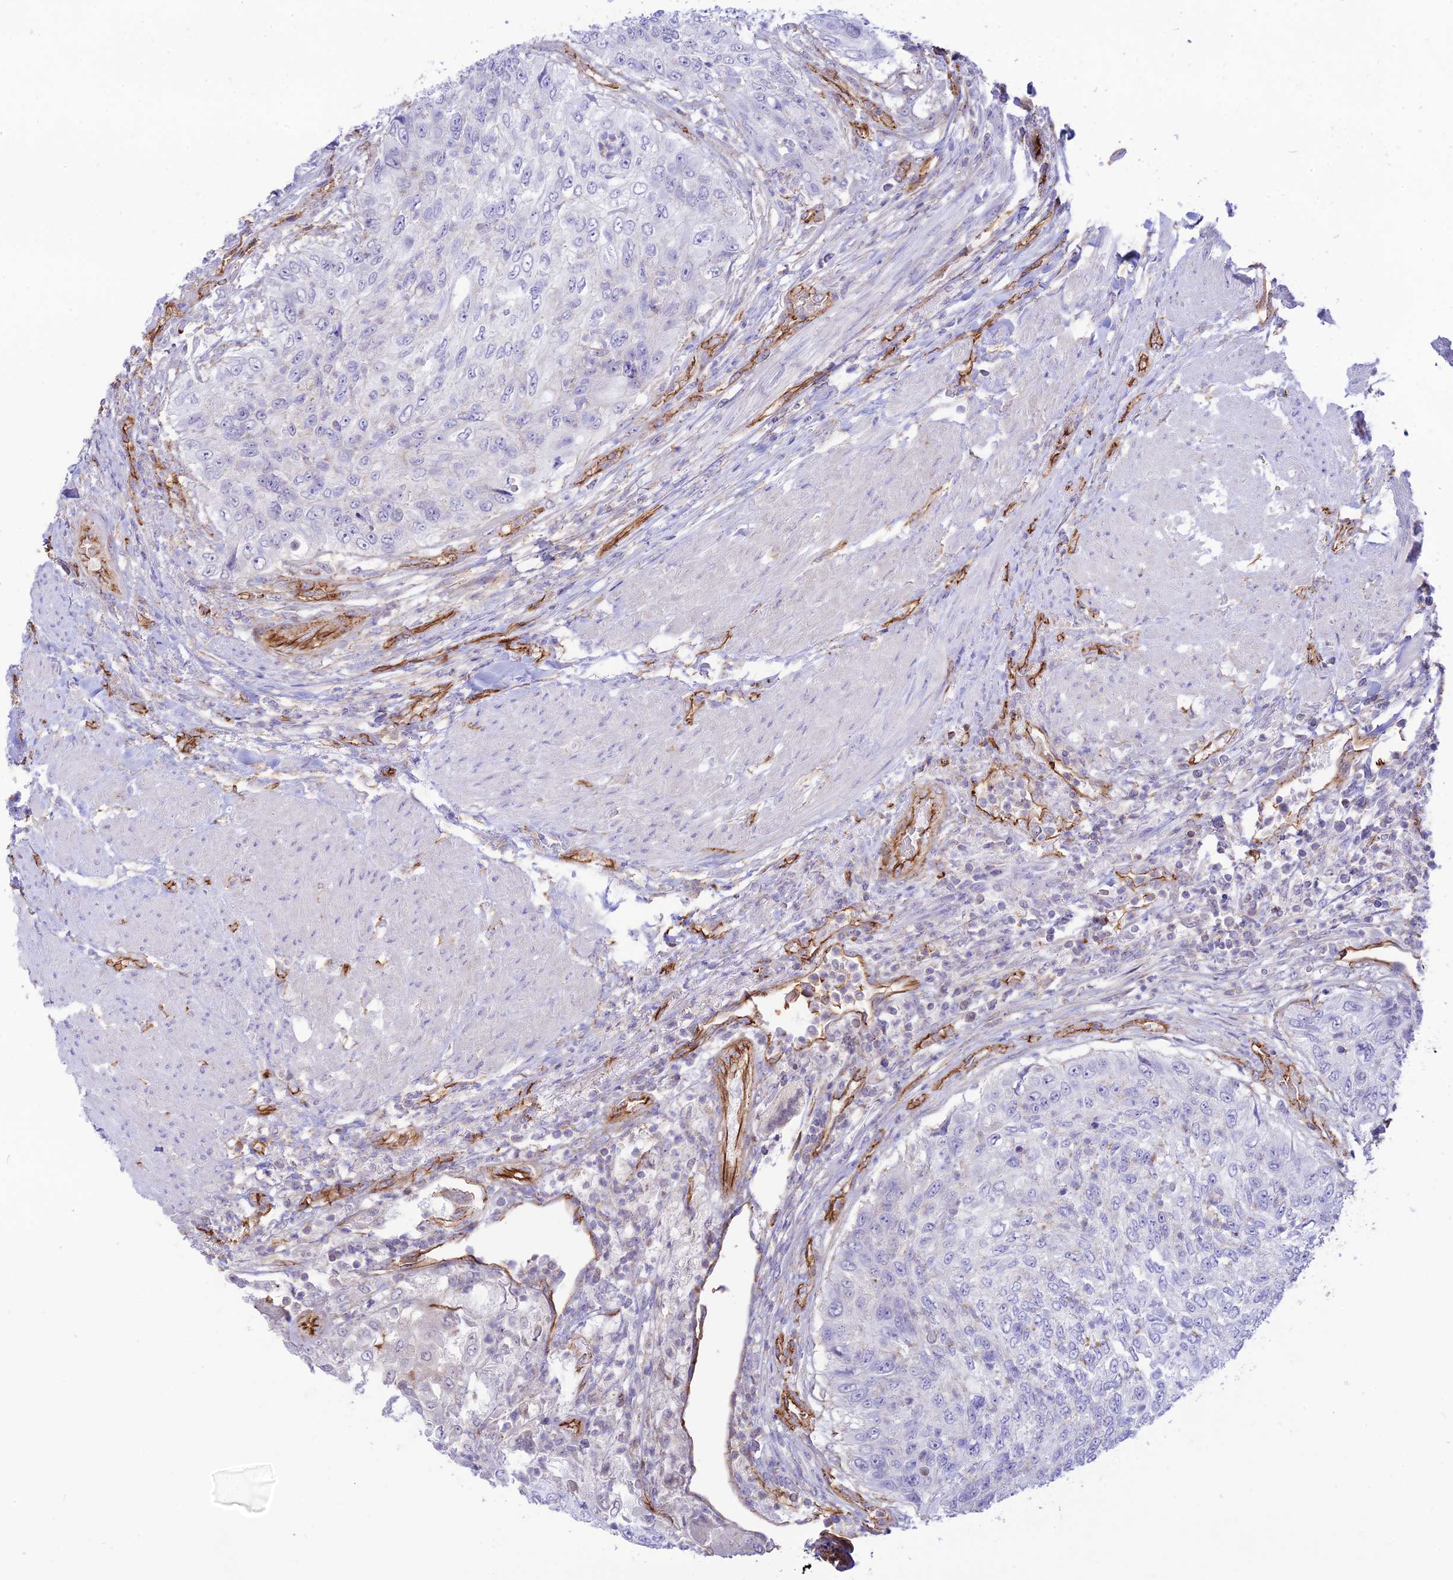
{"staining": {"intensity": "negative", "quantity": "none", "location": "none"}, "tissue": "urothelial cancer", "cell_type": "Tumor cells", "image_type": "cancer", "snomed": [{"axis": "morphology", "description": "Urothelial carcinoma, High grade"}, {"axis": "topography", "description": "Urinary bladder"}], "caption": "IHC image of urothelial cancer stained for a protein (brown), which displays no positivity in tumor cells.", "gene": "YPEL5", "patient": {"sex": "female", "age": 60}}